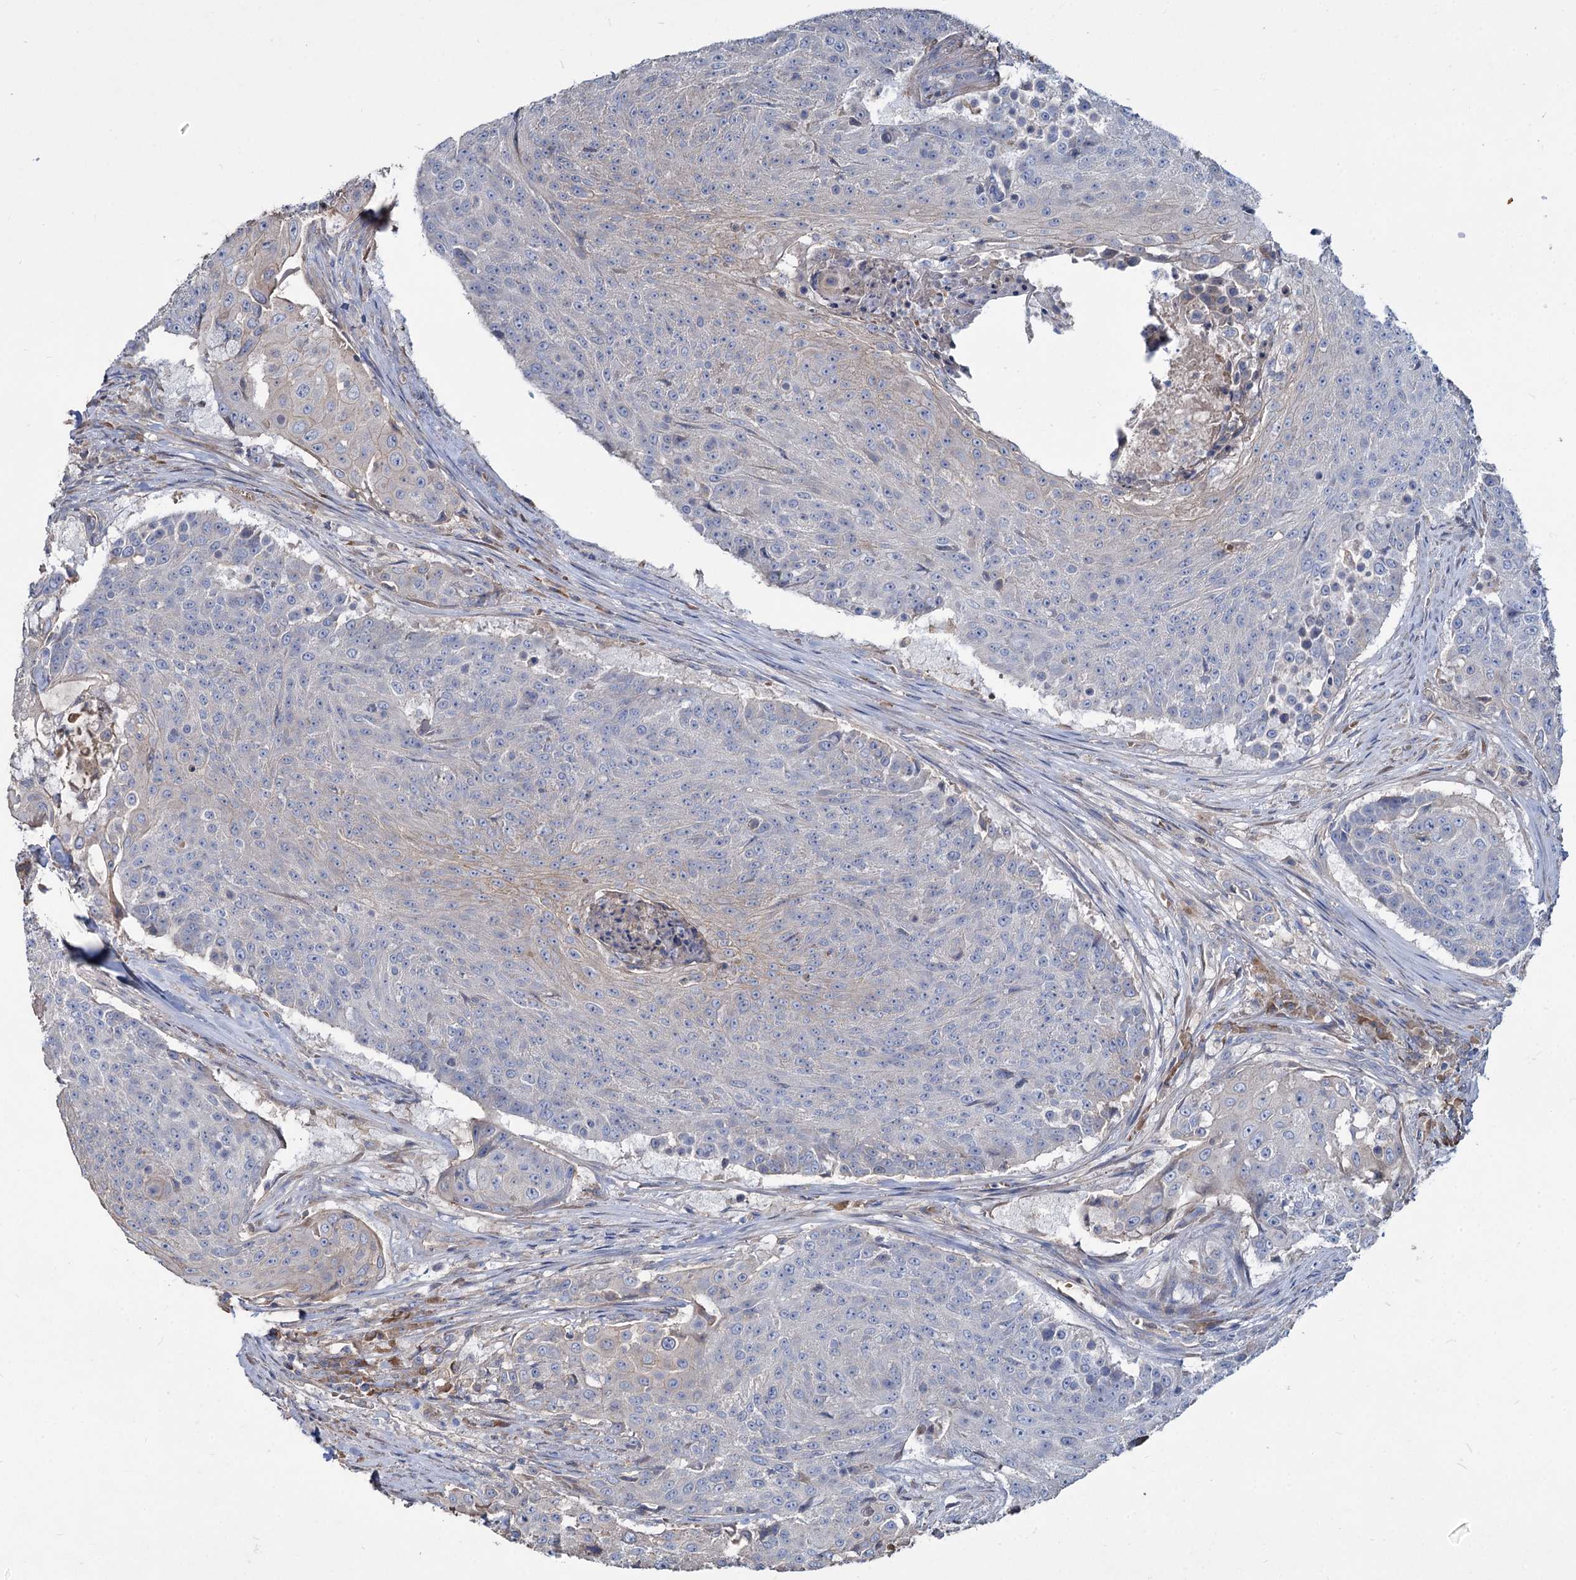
{"staining": {"intensity": "negative", "quantity": "none", "location": "none"}, "tissue": "urothelial cancer", "cell_type": "Tumor cells", "image_type": "cancer", "snomed": [{"axis": "morphology", "description": "Urothelial carcinoma, High grade"}, {"axis": "topography", "description": "Urinary bladder"}], "caption": "Immunohistochemistry of human high-grade urothelial carcinoma reveals no expression in tumor cells.", "gene": "URAD", "patient": {"sex": "female", "age": 63}}